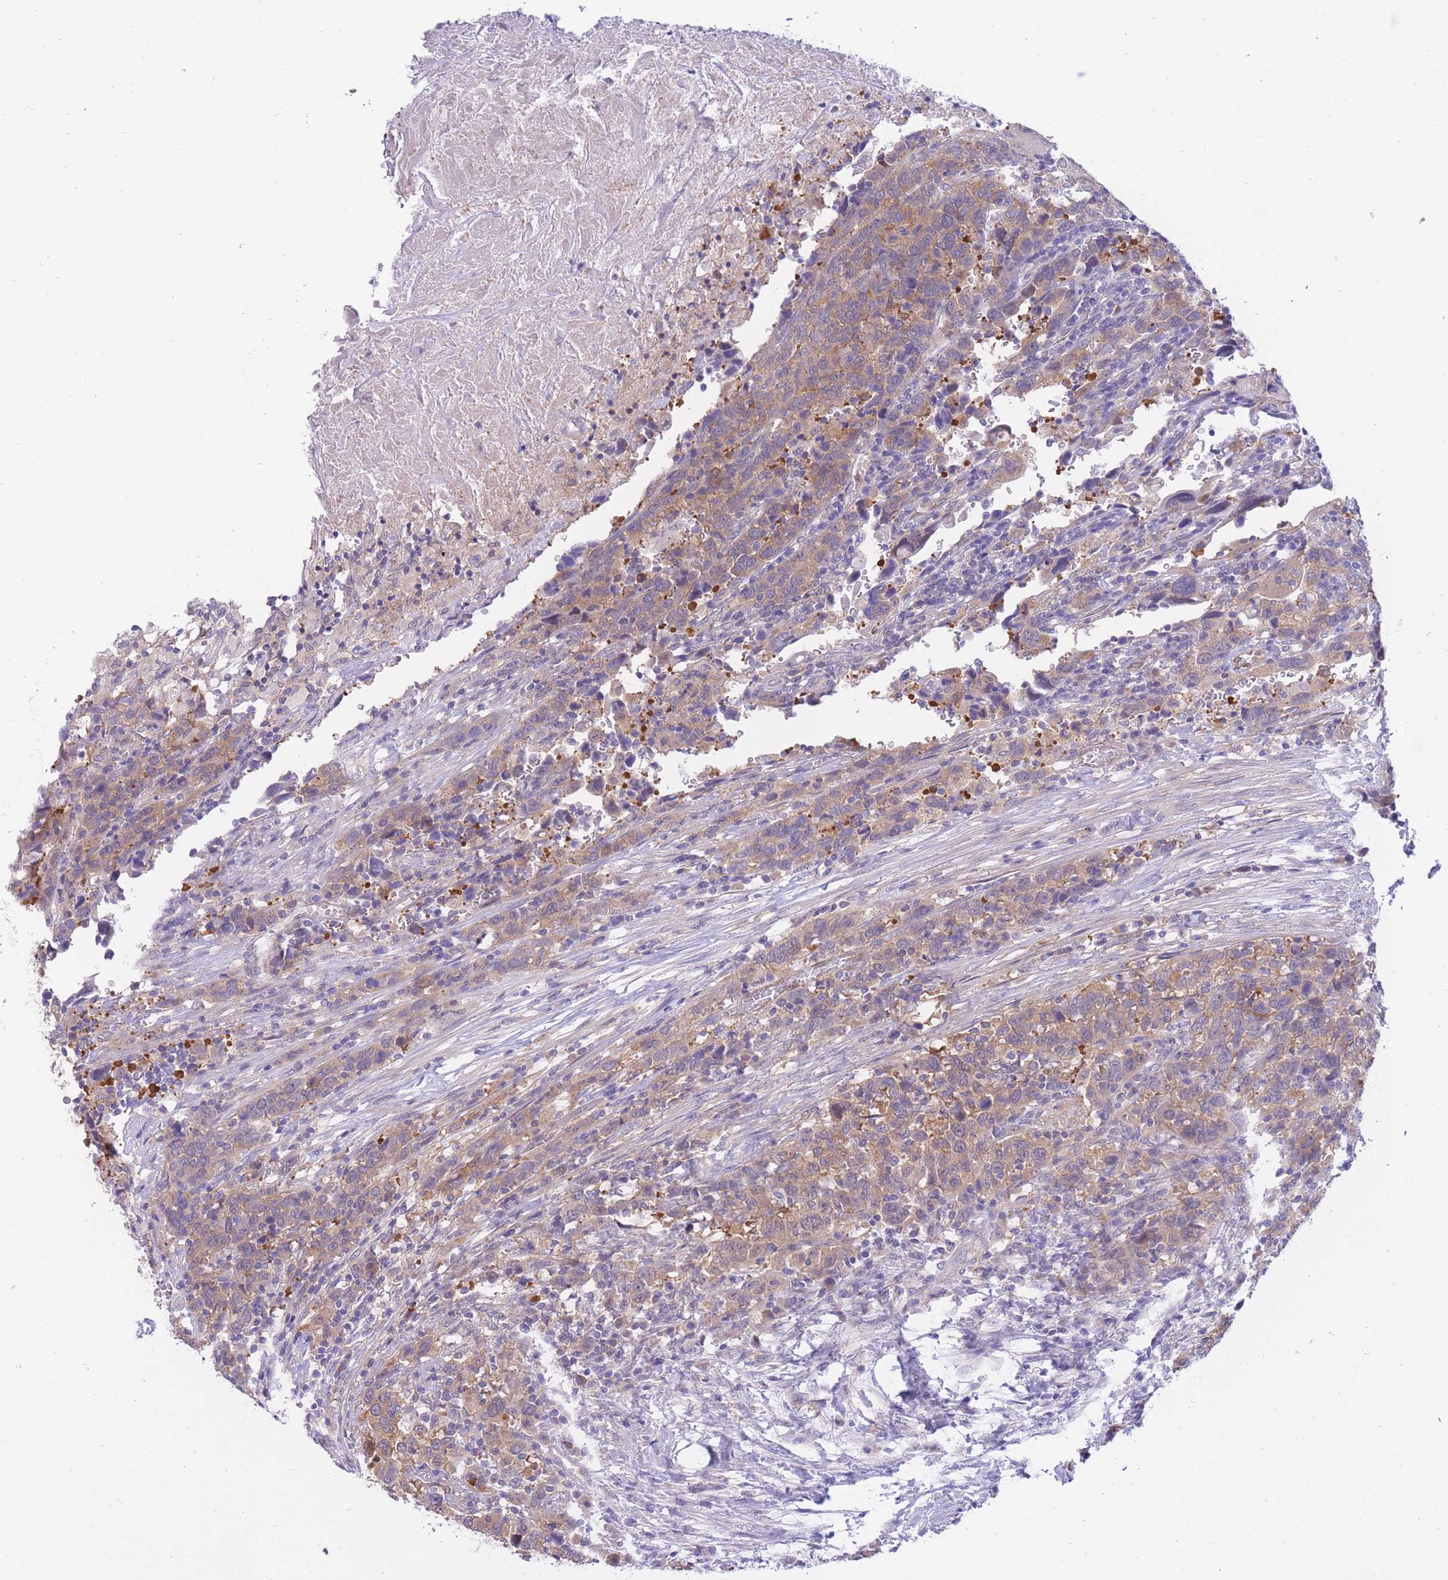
{"staining": {"intensity": "weak", "quantity": ">75%", "location": "cytoplasmic/membranous"}, "tissue": "urothelial cancer", "cell_type": "Tumor cells", "image_type": "cancer", "snomed": [{"axis": "morphology", "description": "Urothelial carcinoma, High grade"}, {"axis": "topography", "description": "Urinary bladder"}], "caption": "About >75% of tumor cells in urothelial cancer show weak cytoplasmic/membranous protein staining as visualized by brown immunohistochemical staining.", "gene": "NAMPT", "patient": {"sex": "male", "age": 61}}